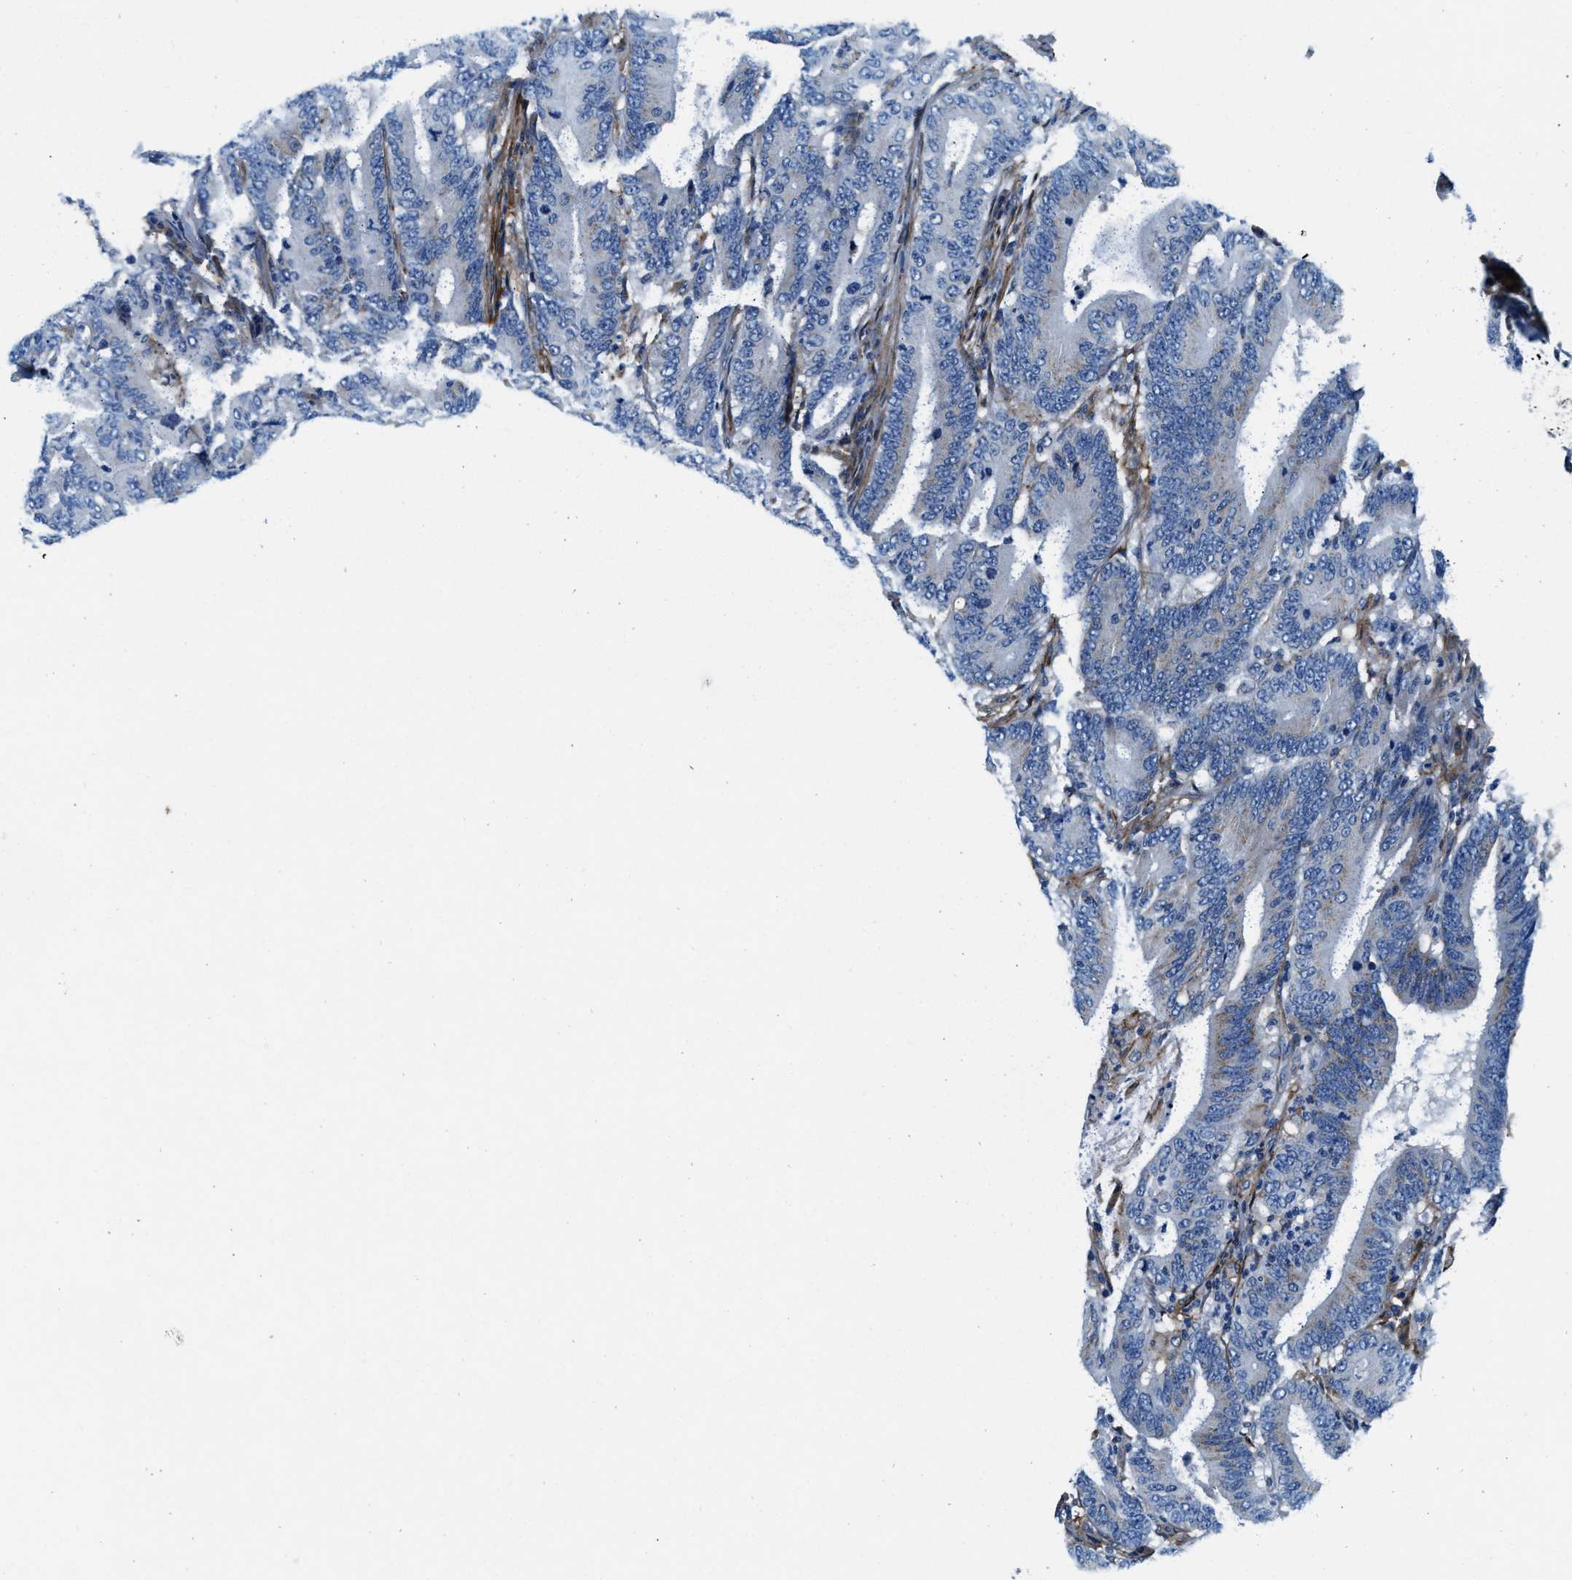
{"staining": {"intensity": "weak", "quantity": "<25%", "location": "cytoplasmic/membranous"}, "tissue": "colorectal cancer", "cell_type": "Tumor cells", "image_type": "cancer", "snomed": [{"axis": "morphology", "description": "Adenocarcinoma, NOS"}, {"axis": "topography", "description": "Colon"}], "caption": "Immunohistochemical staining of colorectal cancer (adenocarcinoma) demonstrates no significant positivity in tumor cells.", "gene": "SLFN11", "patient": {"sex": "female", "age": 66}}